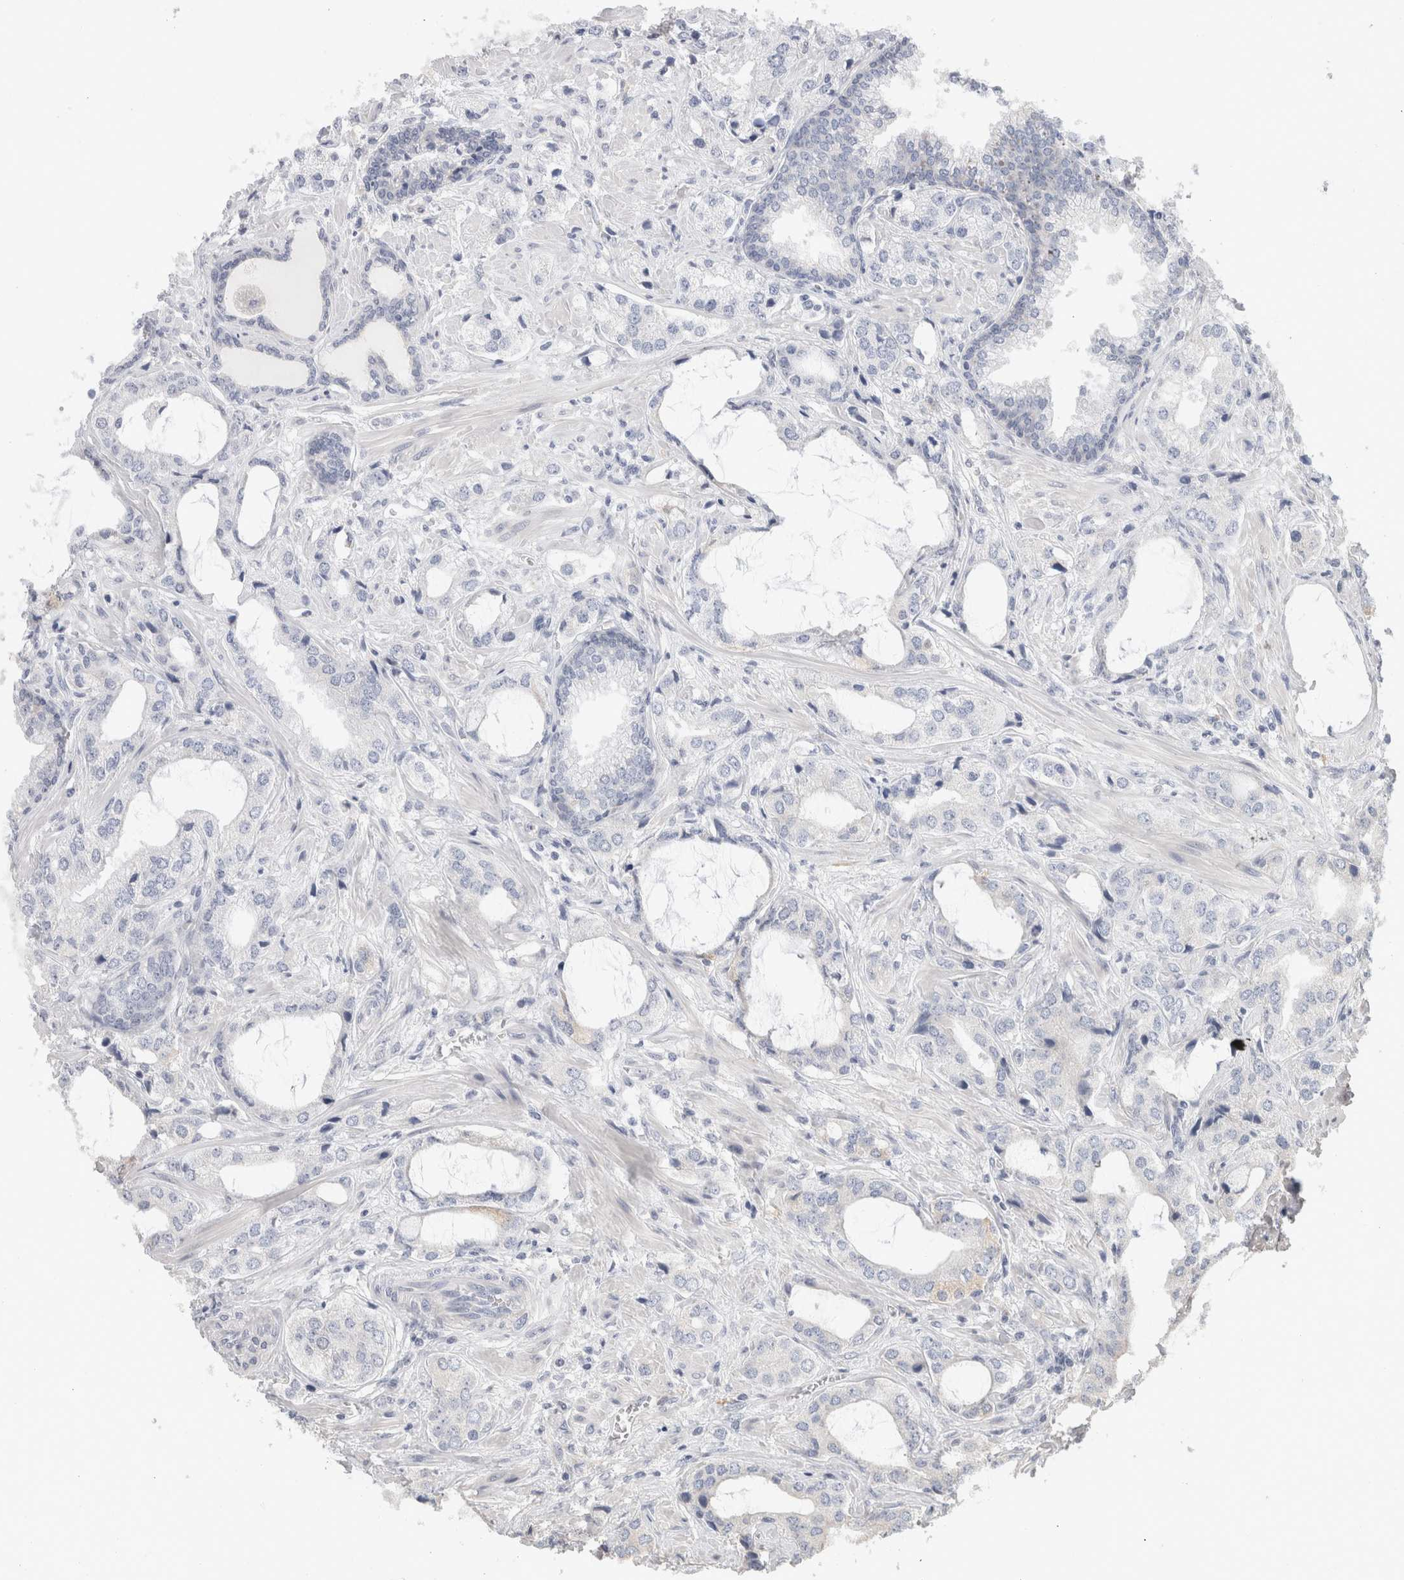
{"staining": {"intensity": "negative", "quantity": "none", "location": "none"}, "tissue": "prostate cancer", "cell_type": "Tumor cells", "image_type": "cancer", "snomed": [{"axis": "morphology", "description": "Adenocarcinoma, High grade"}, {"axis": "topography", "description": "Prostate"}], "caption": "Immunohistochemistry photomicrograph of neoplastic tissue: human prostate cancer stained with DAB demonstrates no significant protein staining in tumor cells.", "gene": "SYTL5", "patient": {"sex": "male", "age": 66}}